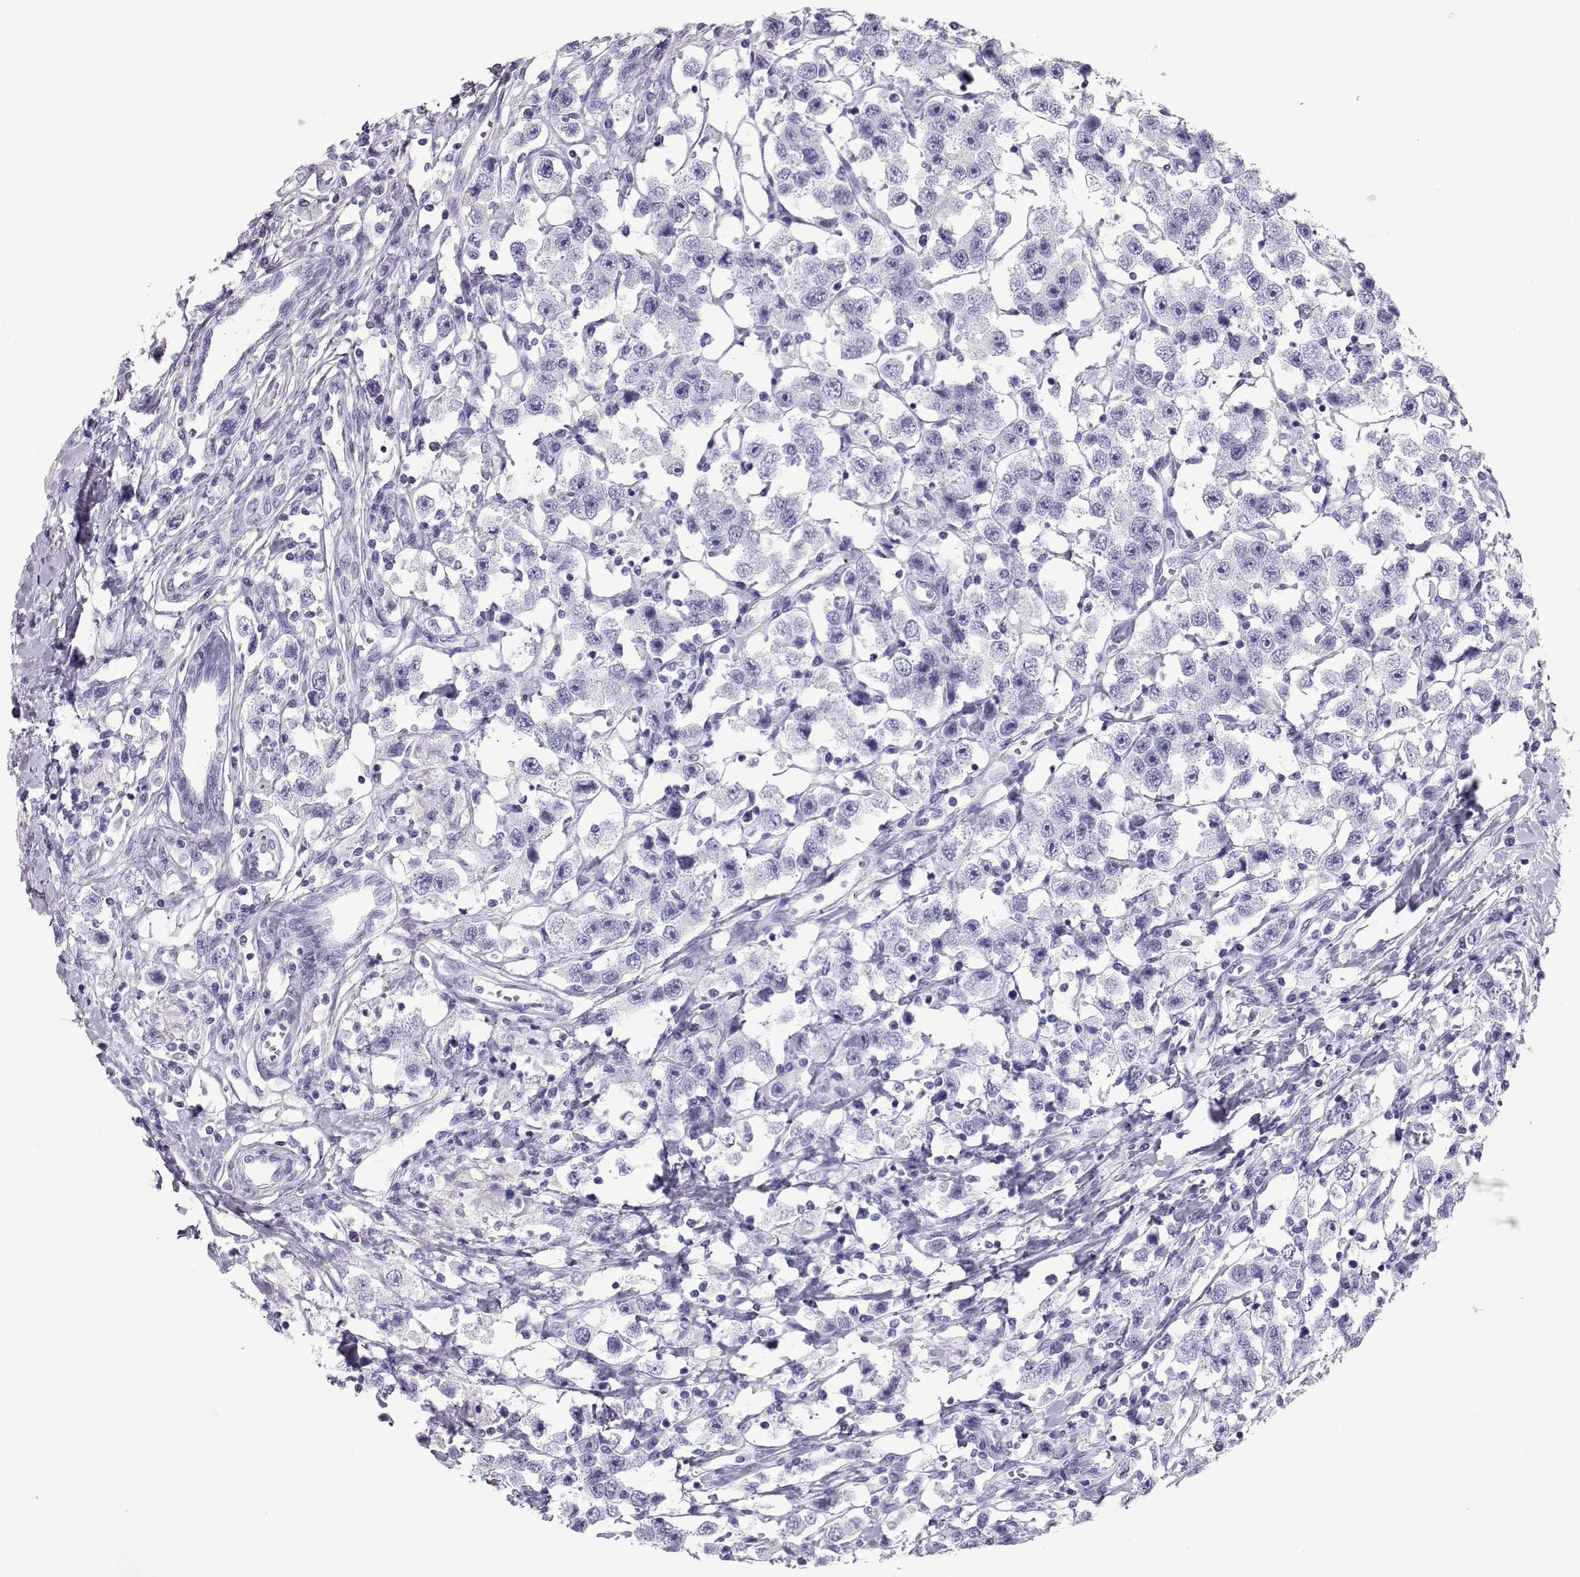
{"staining": {"intensity": "negative", "quantity": "none", "location": "none"}, "tissue": "testis cancer", "cell_type": "Tumor cells", "image_type": "cancer", "snomed": [{"axis": "morphology", "description": "Seminoma, NOS"}, {"axis": "topography", "description": "Testis"}], "caption": "The IHC micrograph has no significant positivity in tumor cells of seminoma (testis) tissue.", "gene": "RD3", "patient": {"sex": "male", "age": 45}}